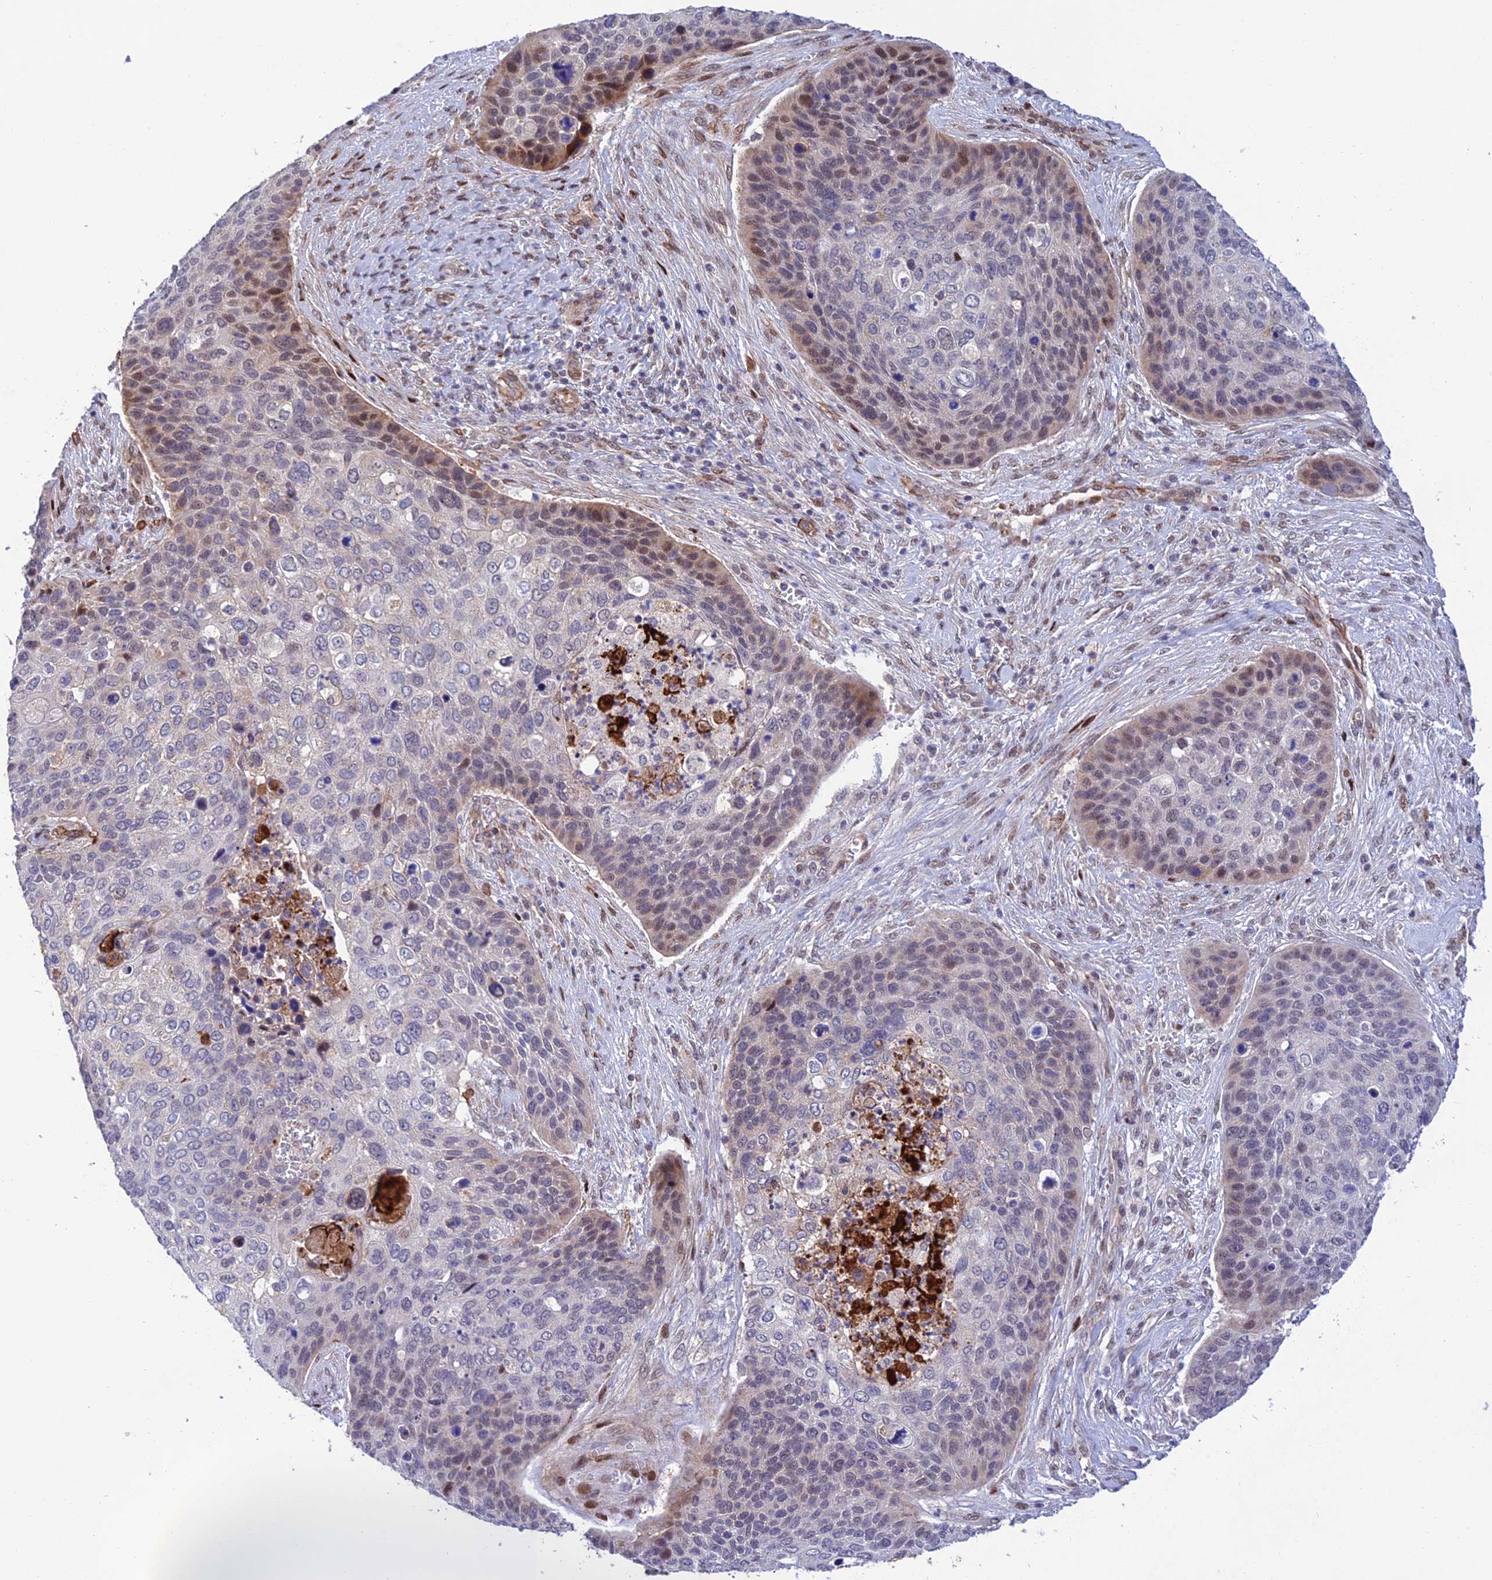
{"staining": {"intensity": "weak", "quantity": "<25%", "location": "cytoplasmic/membranous,nuclear"}, "tissue": "skin cancer", "cell_type": "Tumor cells", "image_type": "cancer", "snomed": [{"axis": "morphology", "description": "Basal cell carcinoma"}, {"axis": "topography", "description": "Skin"}], "caption": "There is no significant positivity in tumor cells of basal cell carcinoma (skin).", "gene": "WDR55", "patient": {"sex": "female", "age": 74}}